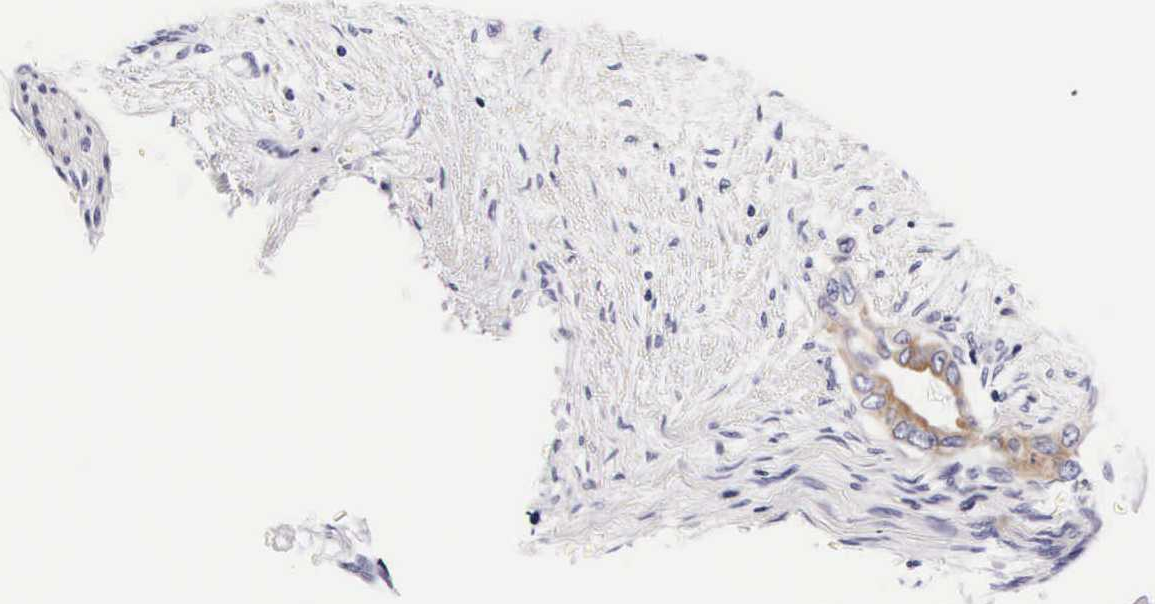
{"staining": {"intensity": "weak", "quantity": ">75%", "location": "cytoplasmic/membranous"}, "tissue": "pancreatic cancer", "cell_type": "Tumor cells", "image_type": "cancer", "snomed": [{"axis": "morphology", "description": "Adenocarcinoma, NOS"}, {"axis": "topography", "description": "Pancreas"}], "caption": "Pancreatic adenocarcinoma stained with a brown dye displays weak cytoplasmic/membranous positive positivity in about >75% of tumor cells.", "gene": "UPRT", "patient": {"sex": "female", "age": 66}}